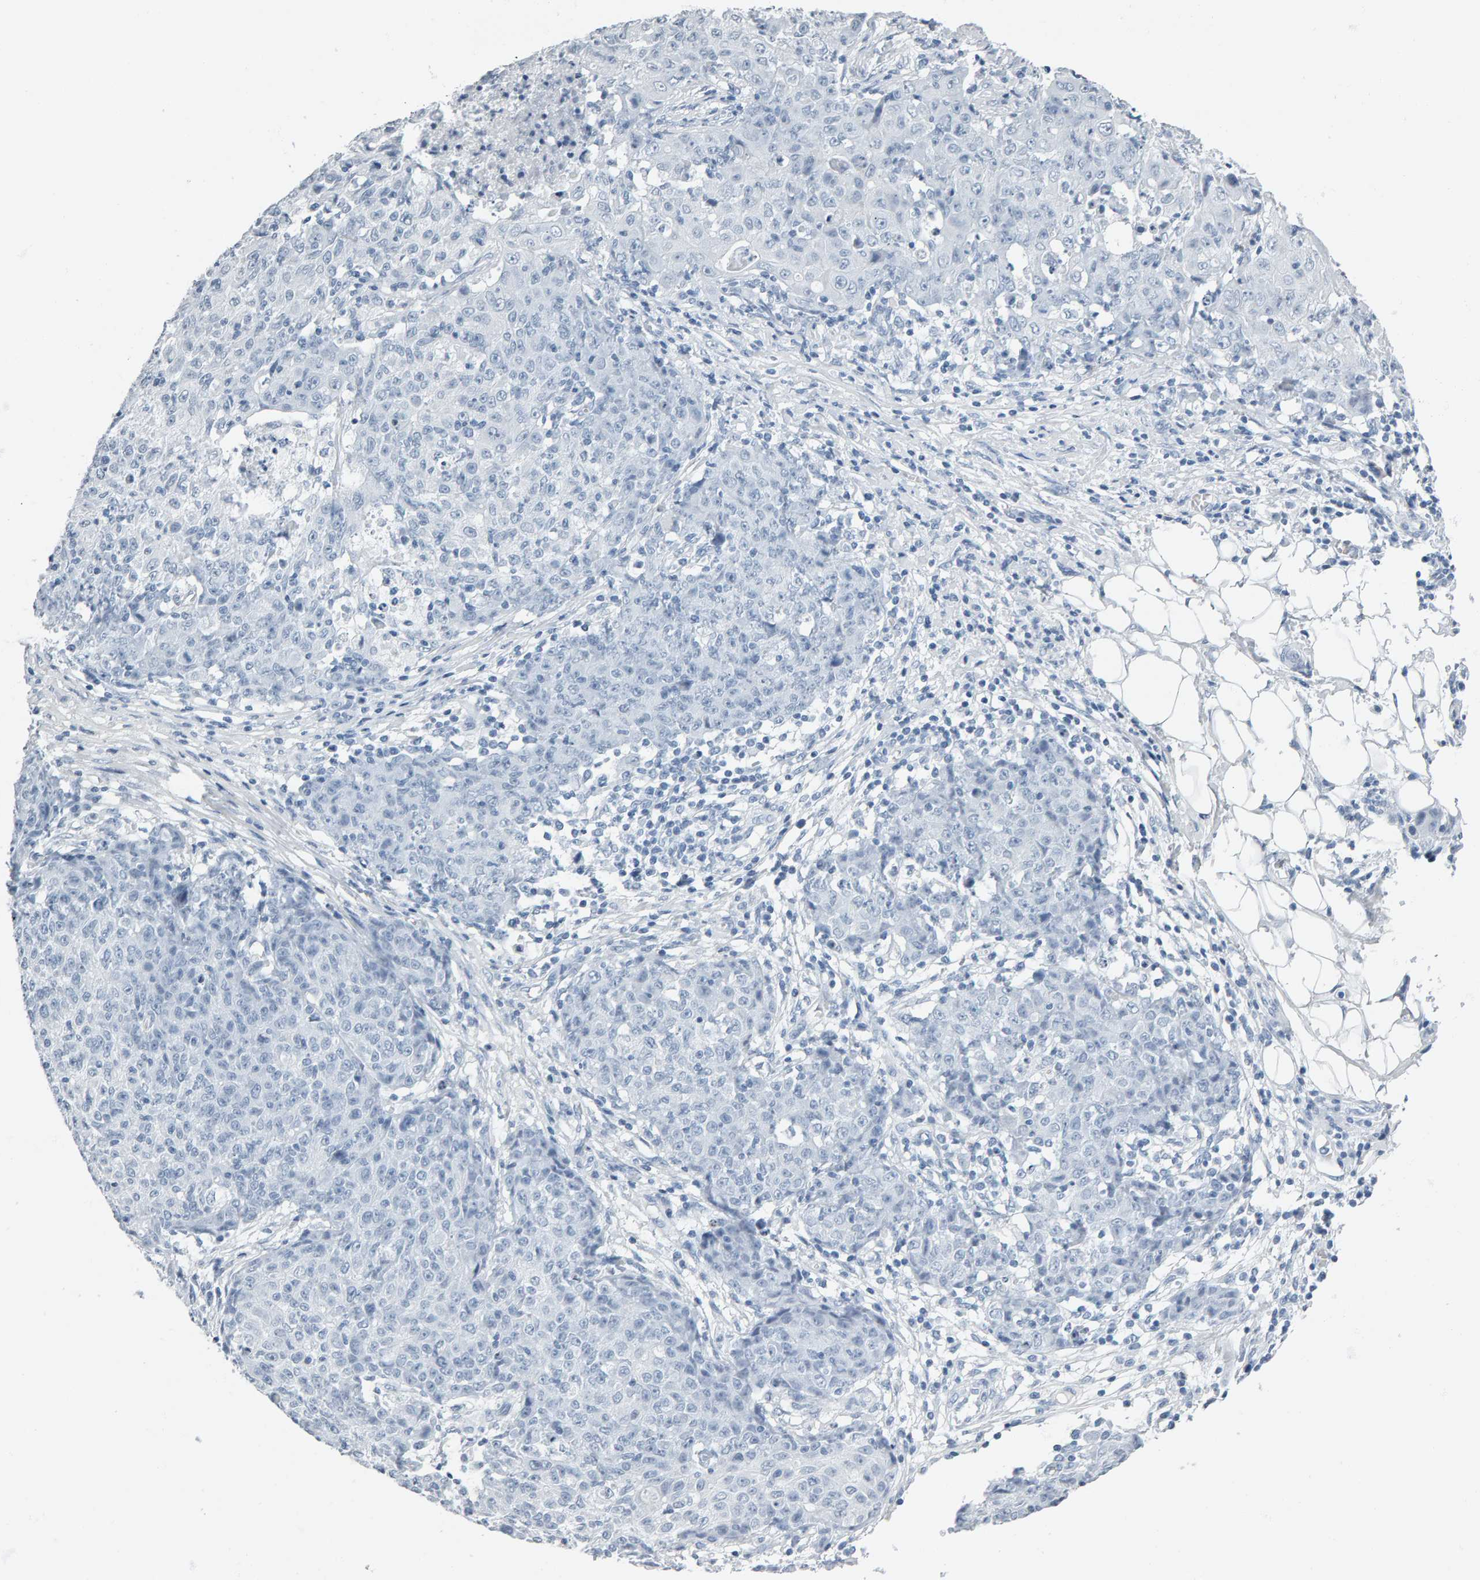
{"staining": {"intensity": "negative", "quantity": "none", "location": "none"}, "tissue": "ovarian cancer", "cell_type": "Tumor cells", "image_type": "cancer", "snomed": [{"axis": "morphology", "description": "Carcinoma, endometroid"}, {"axis": "topography", "description": "Ovary"}], "caption": "Ovarian cancer was stained to show a protein in brown. There is no significant expression in tumor cells. The staining was performed using DAB (3,3'-diaminobenzidine) to visualize the protein expression in brown, while the nuclei were stained in blue with hematoxylin (Magnification: 20x).", "gene": "SPACA3", "patient": {"sex": "female", "age": 42}}